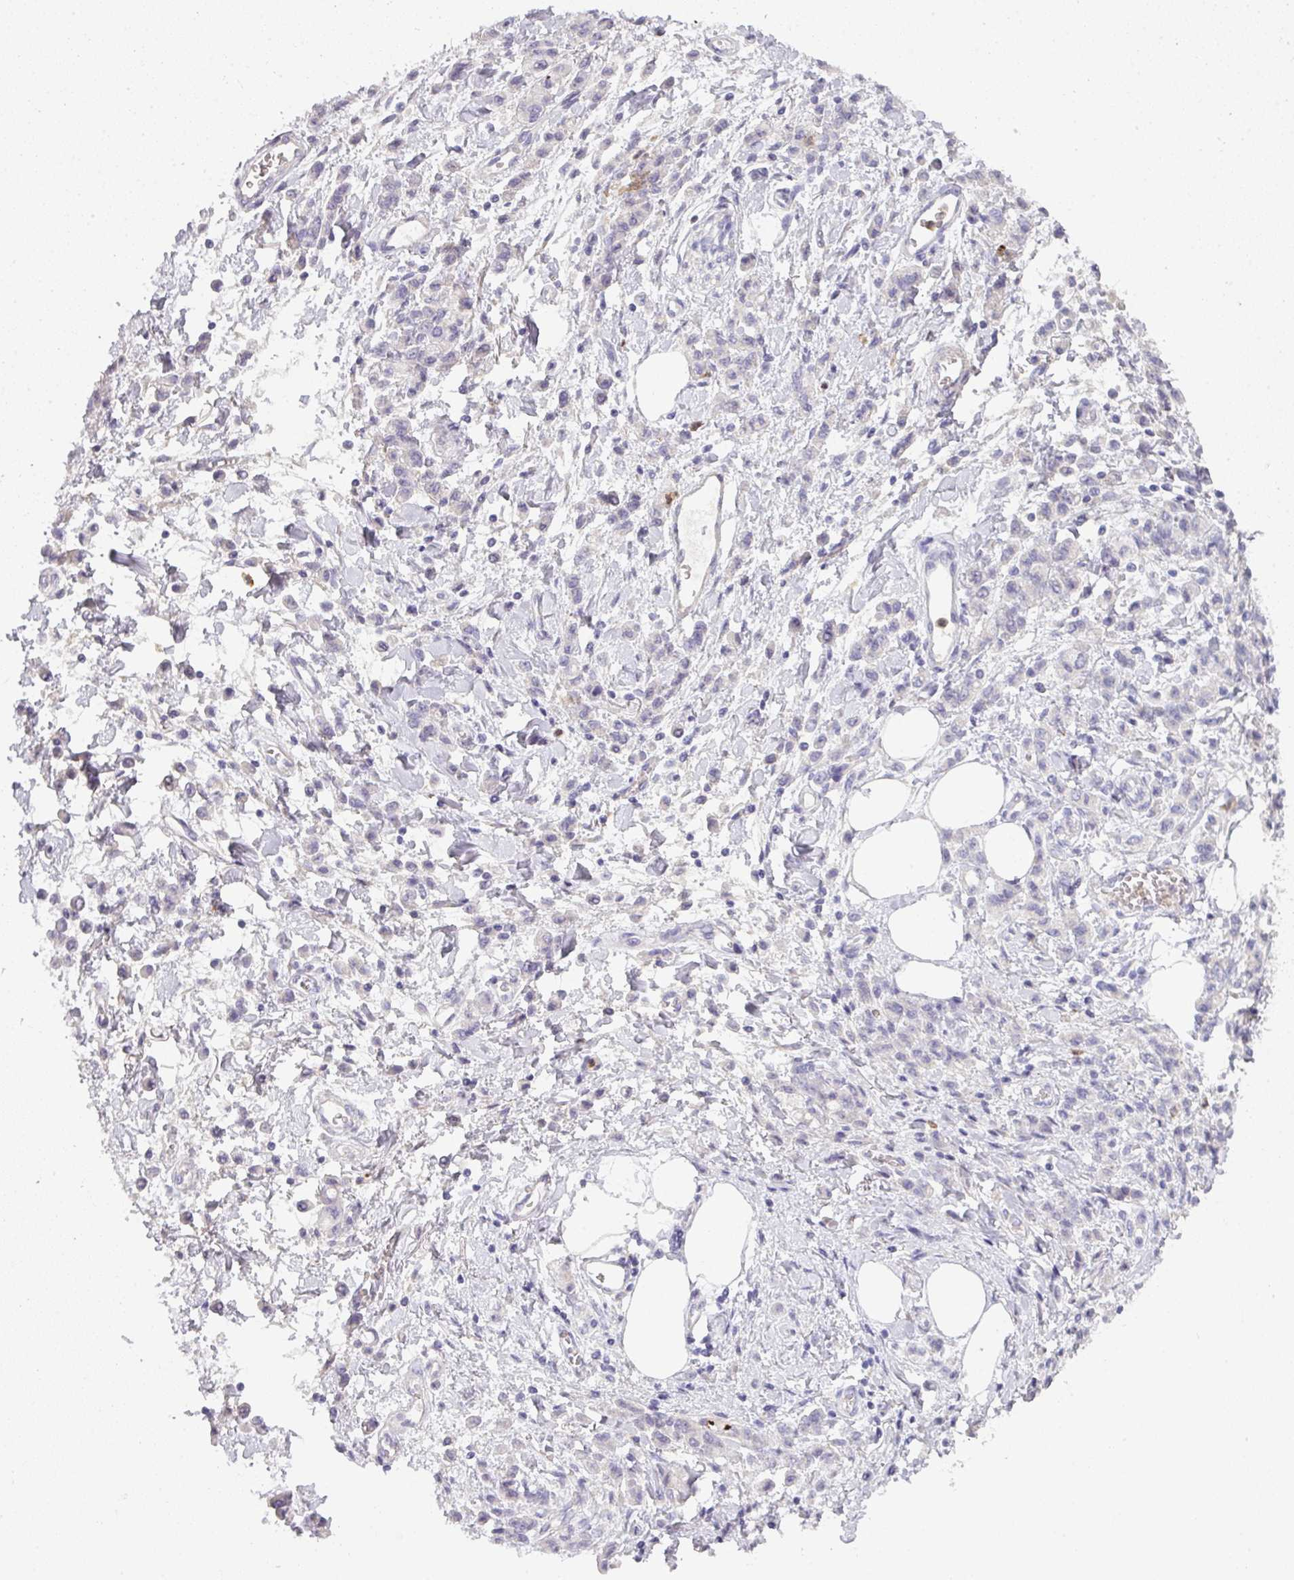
{"staining": {"intensity": "negative", "quantity": "none", "location": "none"}, "tissue": "stomach cancer", "cell_type": "Tumor cells", "image_type": "cancer", "snomed": [{"axis": "morphology", "description": "Adenocarcinoma, NOS"}, {"axis": "topography", "description": "Stomach"}], "caption": "Protein analysis of stomach cancer (adenocarcinoma) shows no significant staining in tumor cells.", "gene": "HHEX", "patient": {"sex": "male", "age": 77}}